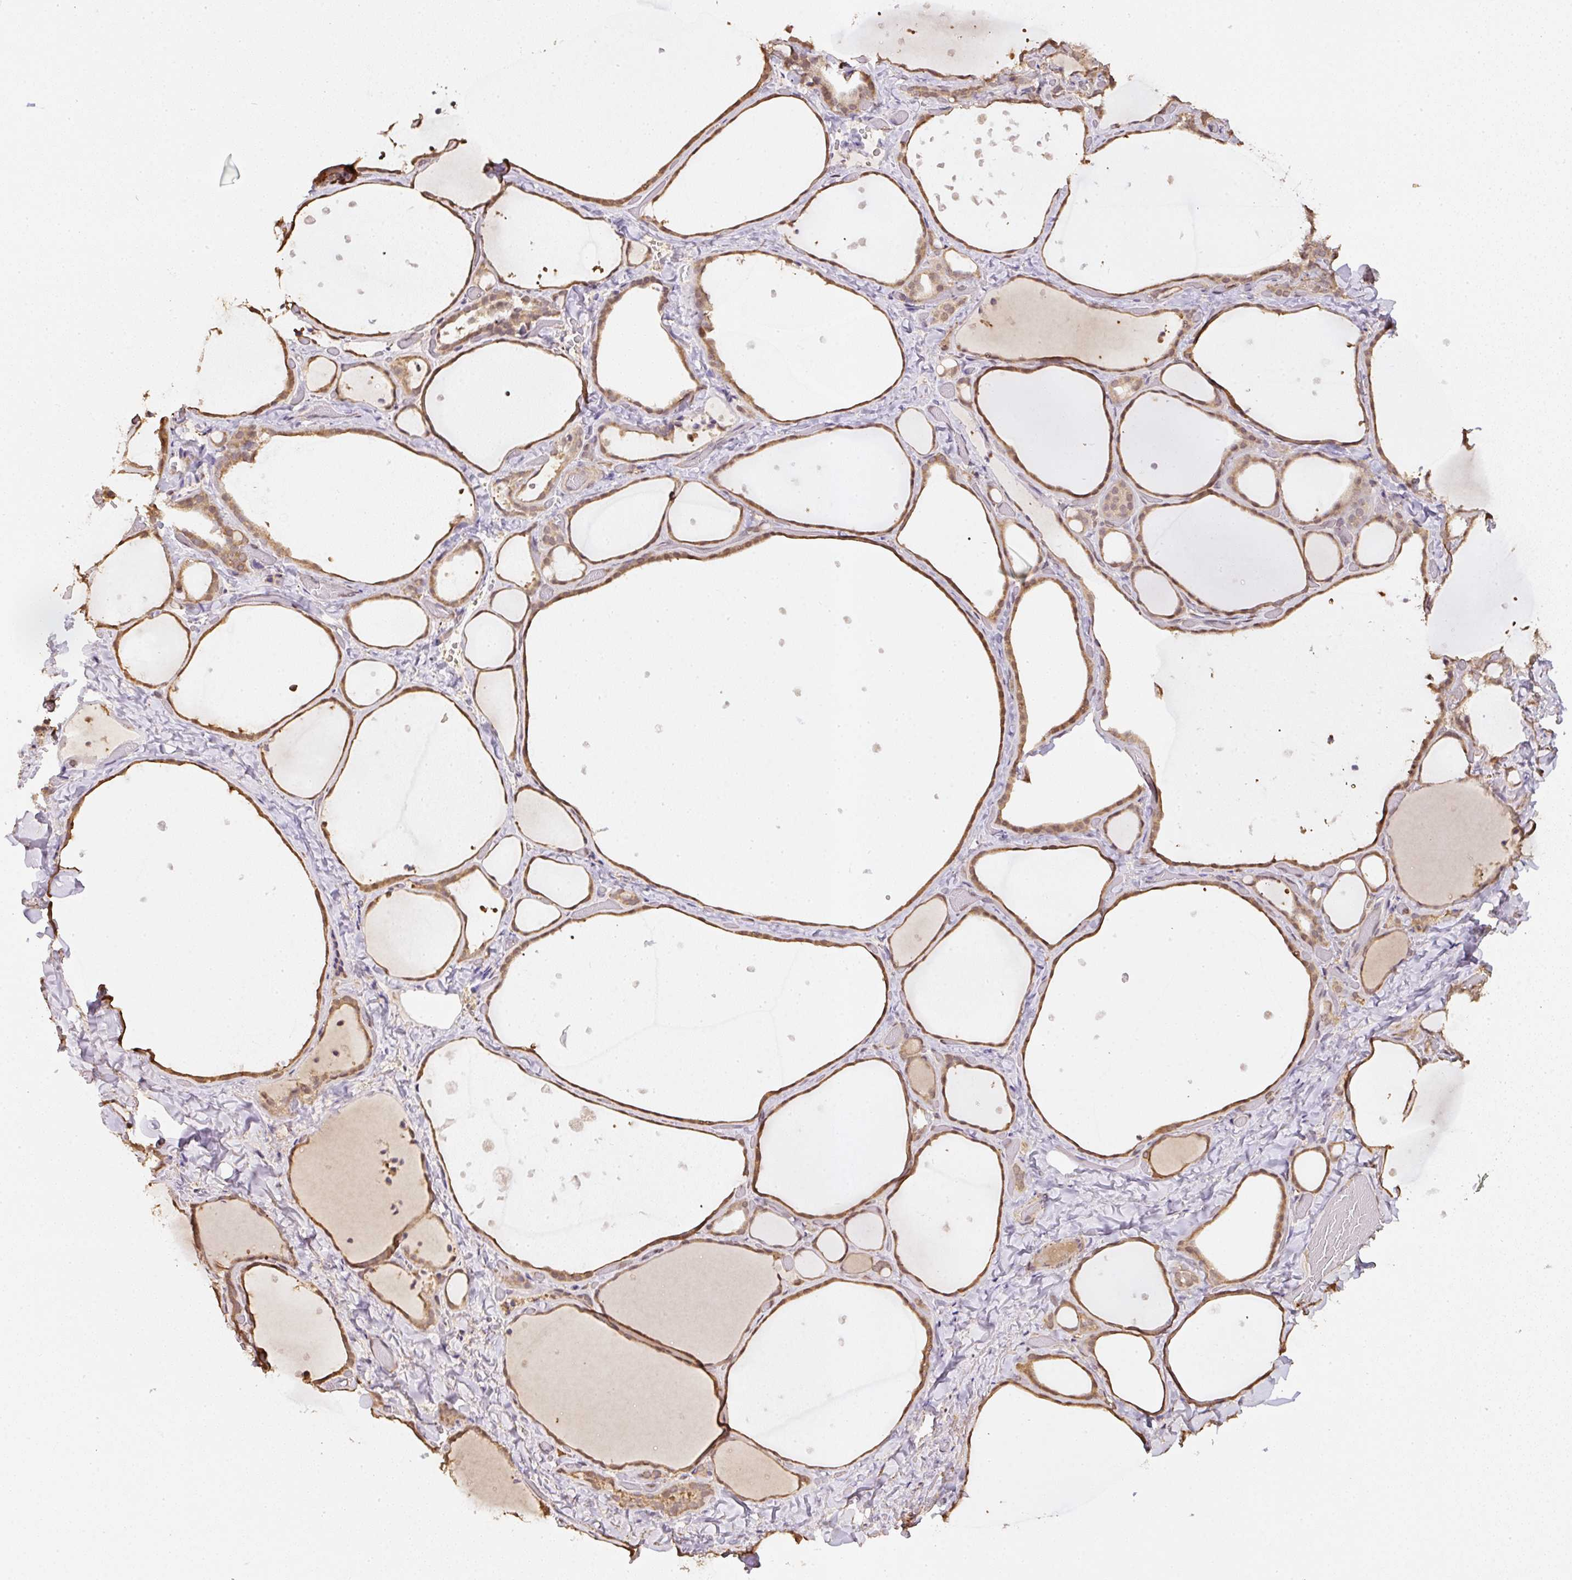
{"staining": {"intensity": "moderate", "quantity": ">75%", "location": "cytoplasmic/membranous,nuclear"}, "tissue": "thyroid gland", "cell_type": "Glandular cells", "image_type": "normal", "snomed": [{"axis": "morphology", "description": "Normal tissue, NOS"}, {"axis": "topography", "description": "Thyroid gland"}], "caption": "DAB immunohistochemical staining of normal human thyroid gland displays moderate cytoplasmic/membranous,nuclear protein staining in approximately >75% of glandular cells.", "gene": "TMEM170B", "patient": {"sex": "female", "age": 36}}